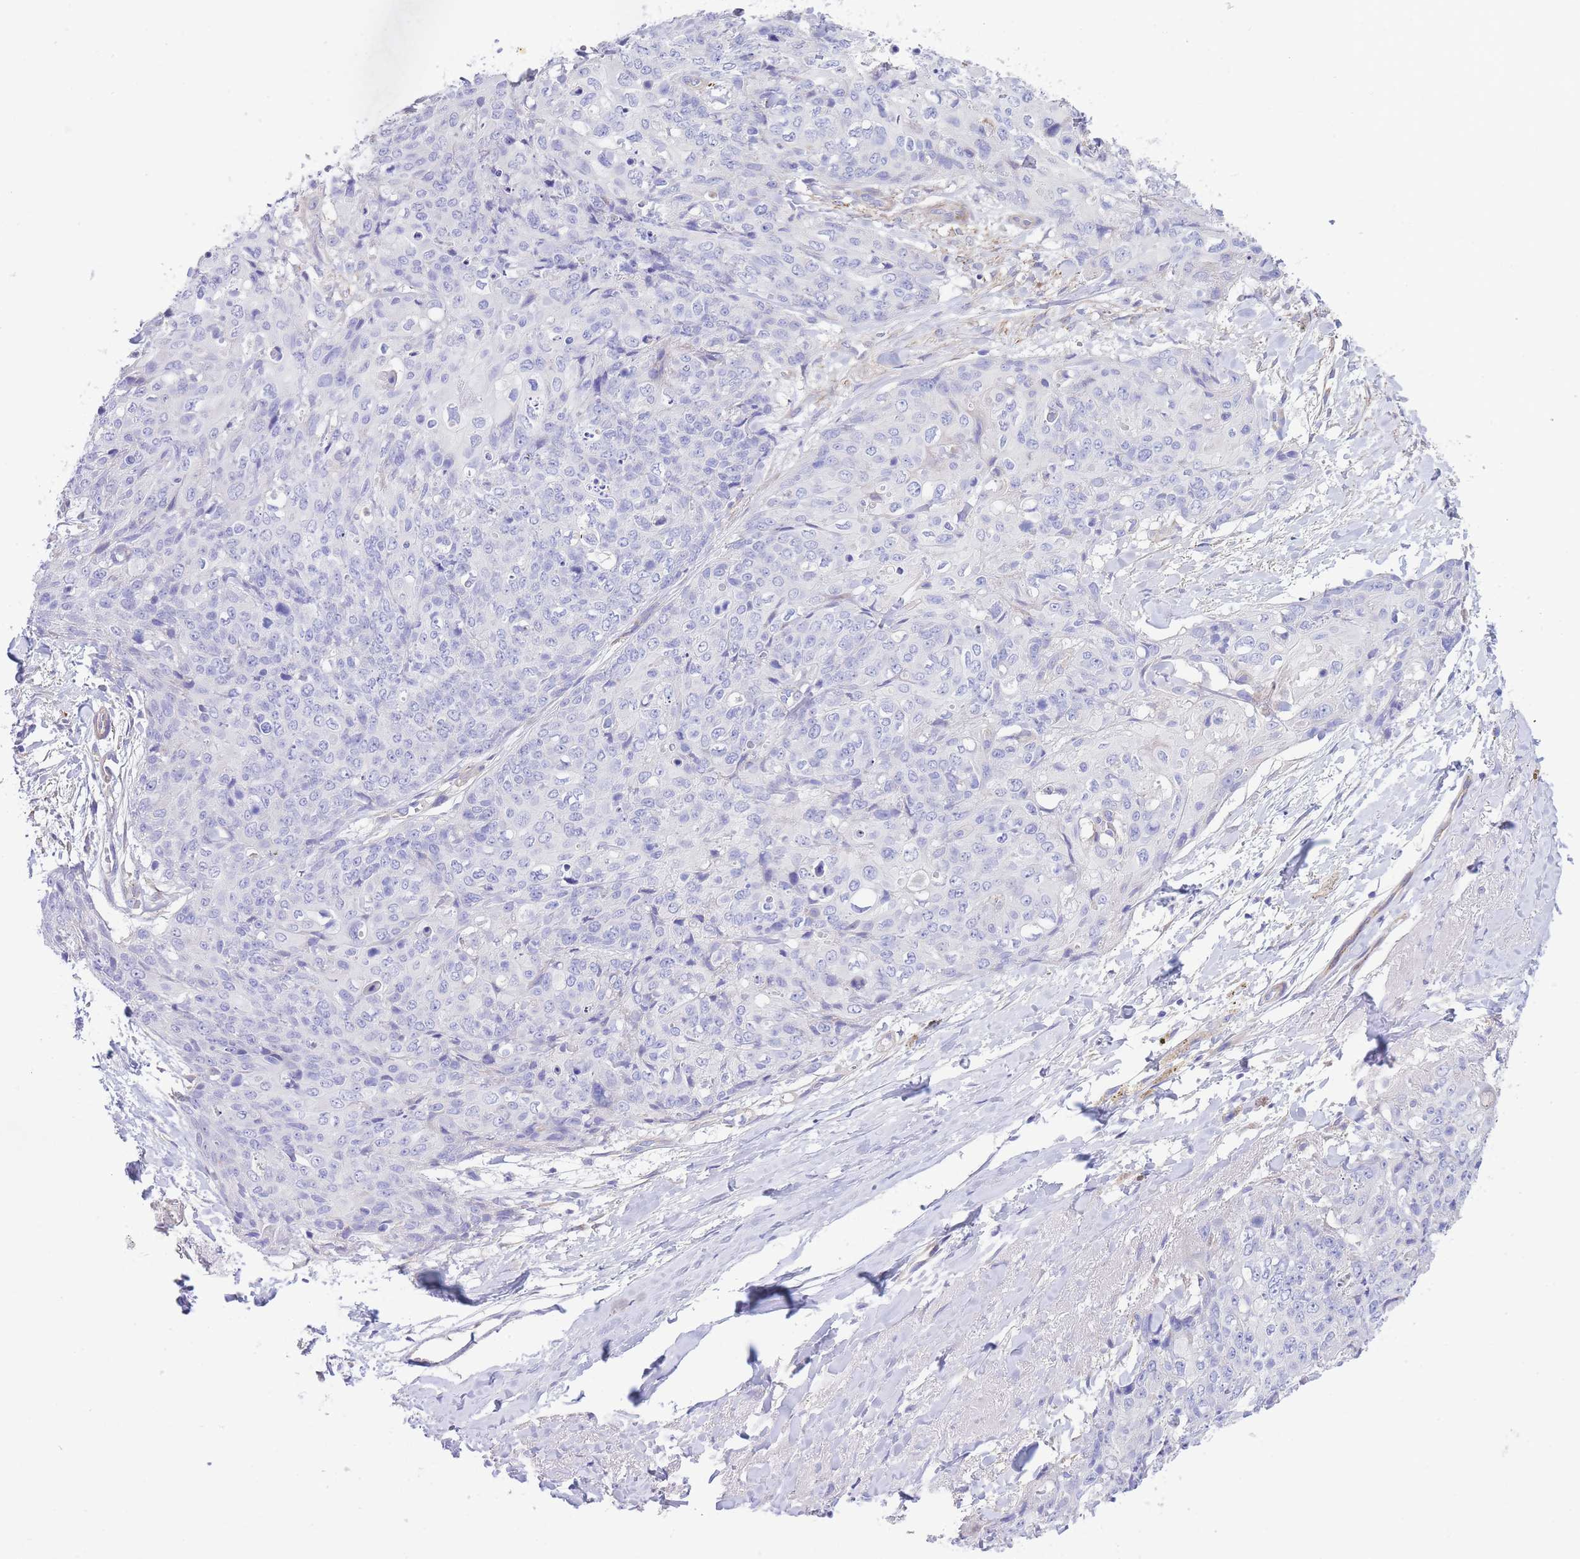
{"staining": {"intensity": "negative", "quantity": "none", "location": "none"}, "tissue": "skin cancer", "cell_type": "Tumor cells", "image_type": "cancer", "snomed": [{"axis": "morphology", "description": "Squamous cell carcinoma, NOS"}, {"axis": "topography", "description": "Skin"}, {"axis": "topography", "description": "Vulva"}], "caption": "Immunohistochemistry image of neoplastic tissue: human skin cancer (squamous cell carcinoma) stained with DAB reveals no significant protein staining in tumor cells.", "gene": "DET1", "patient": {"sex": "female", "age": 85}}